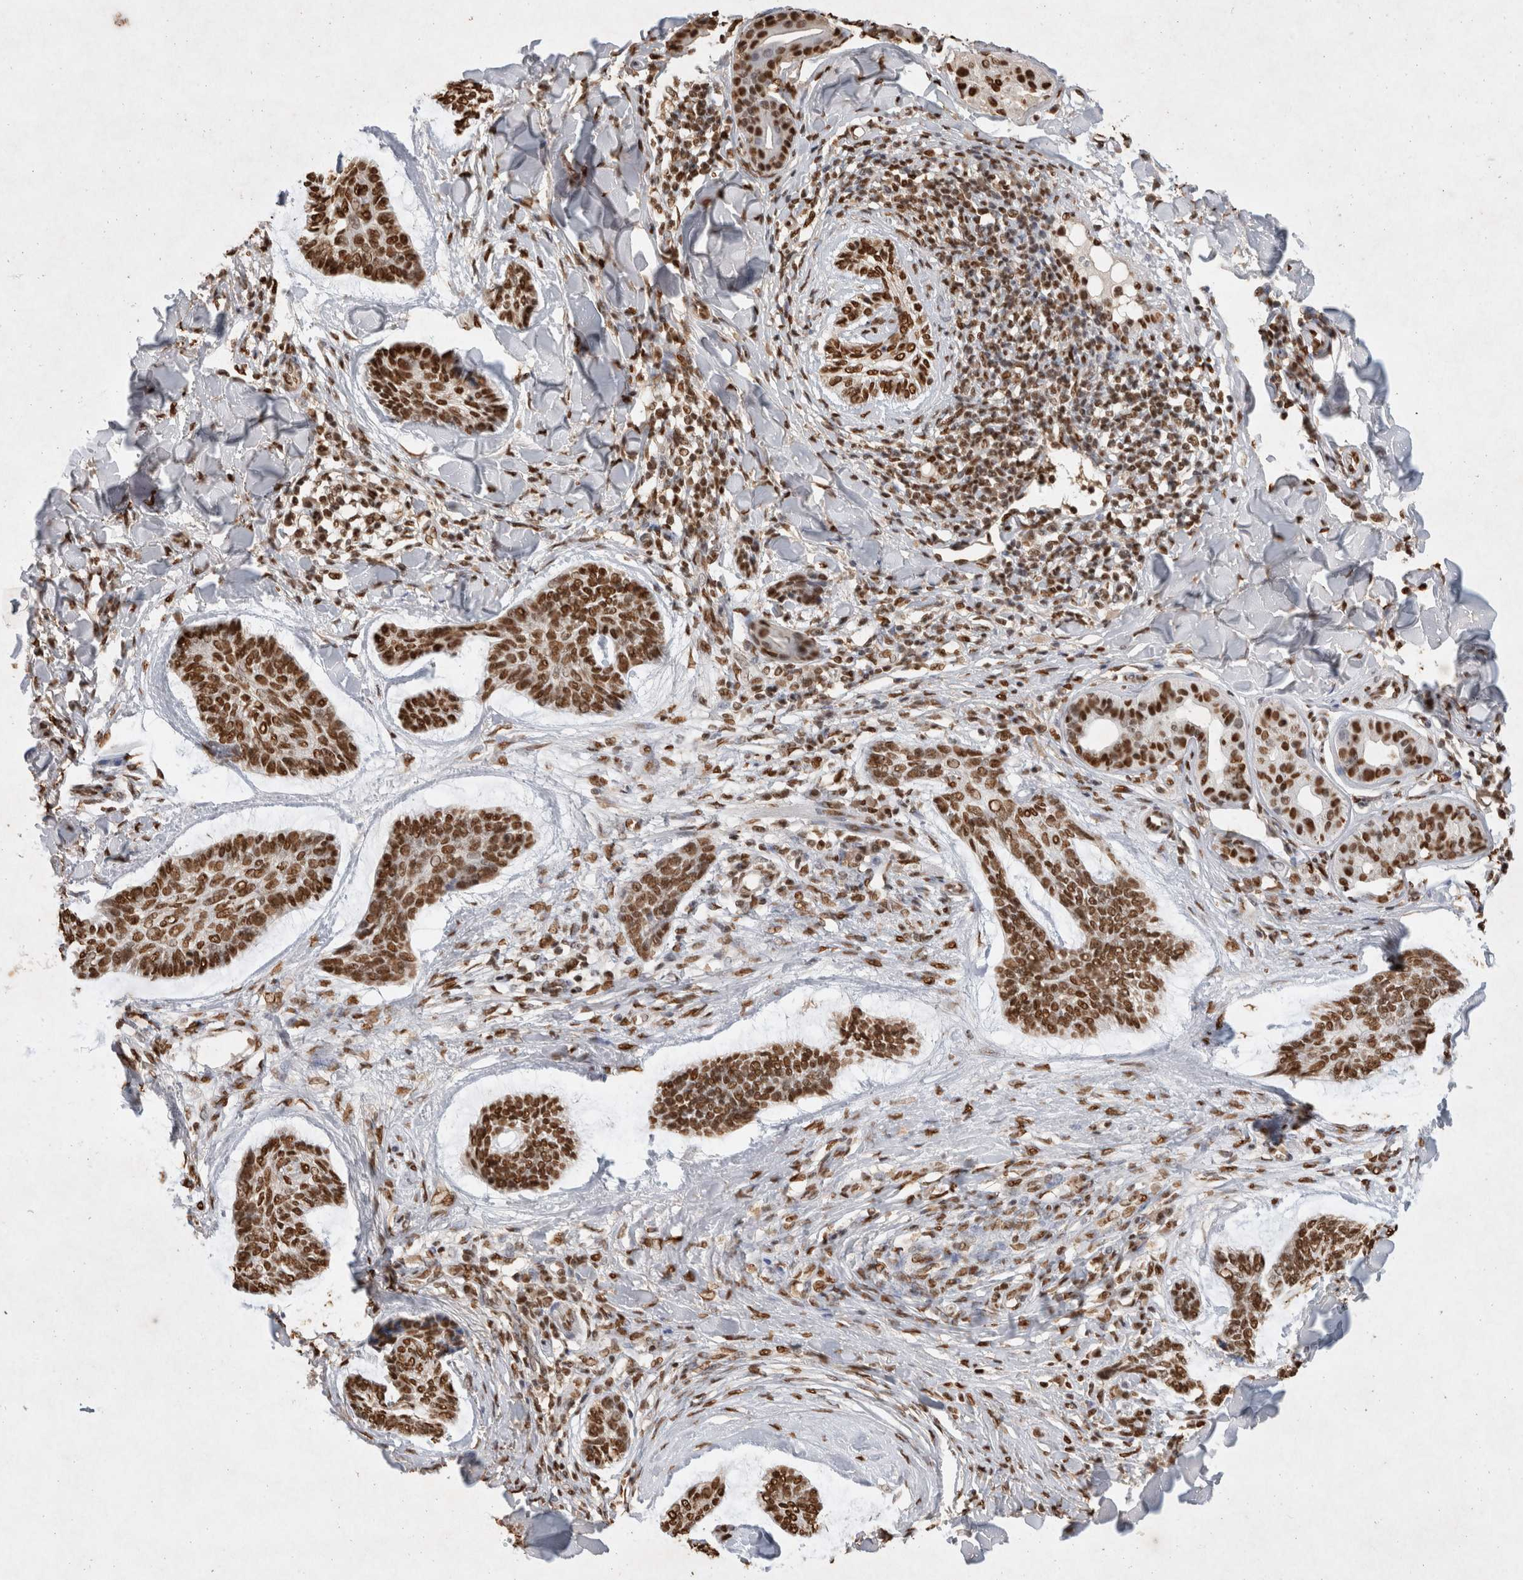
{"staining": {"intensity": "strong", "quantity": ">75%", "location": "nuclear"}, "tissue": "skin cancer", "cell_type": "Tumor cells", "image_type": "cancer", "snomed": [{"axis": "morphology", "description": "Basal cell carcinoma"}, {"axis": "topography", "description": "Skin"}], "caption": "Human skin cancer stained for a protein (brown) shows strong nuclear positive positivity in about >75% of tumor cells.", "gene": "HDGF", "patient": {"sex": "male", "age": 43}}